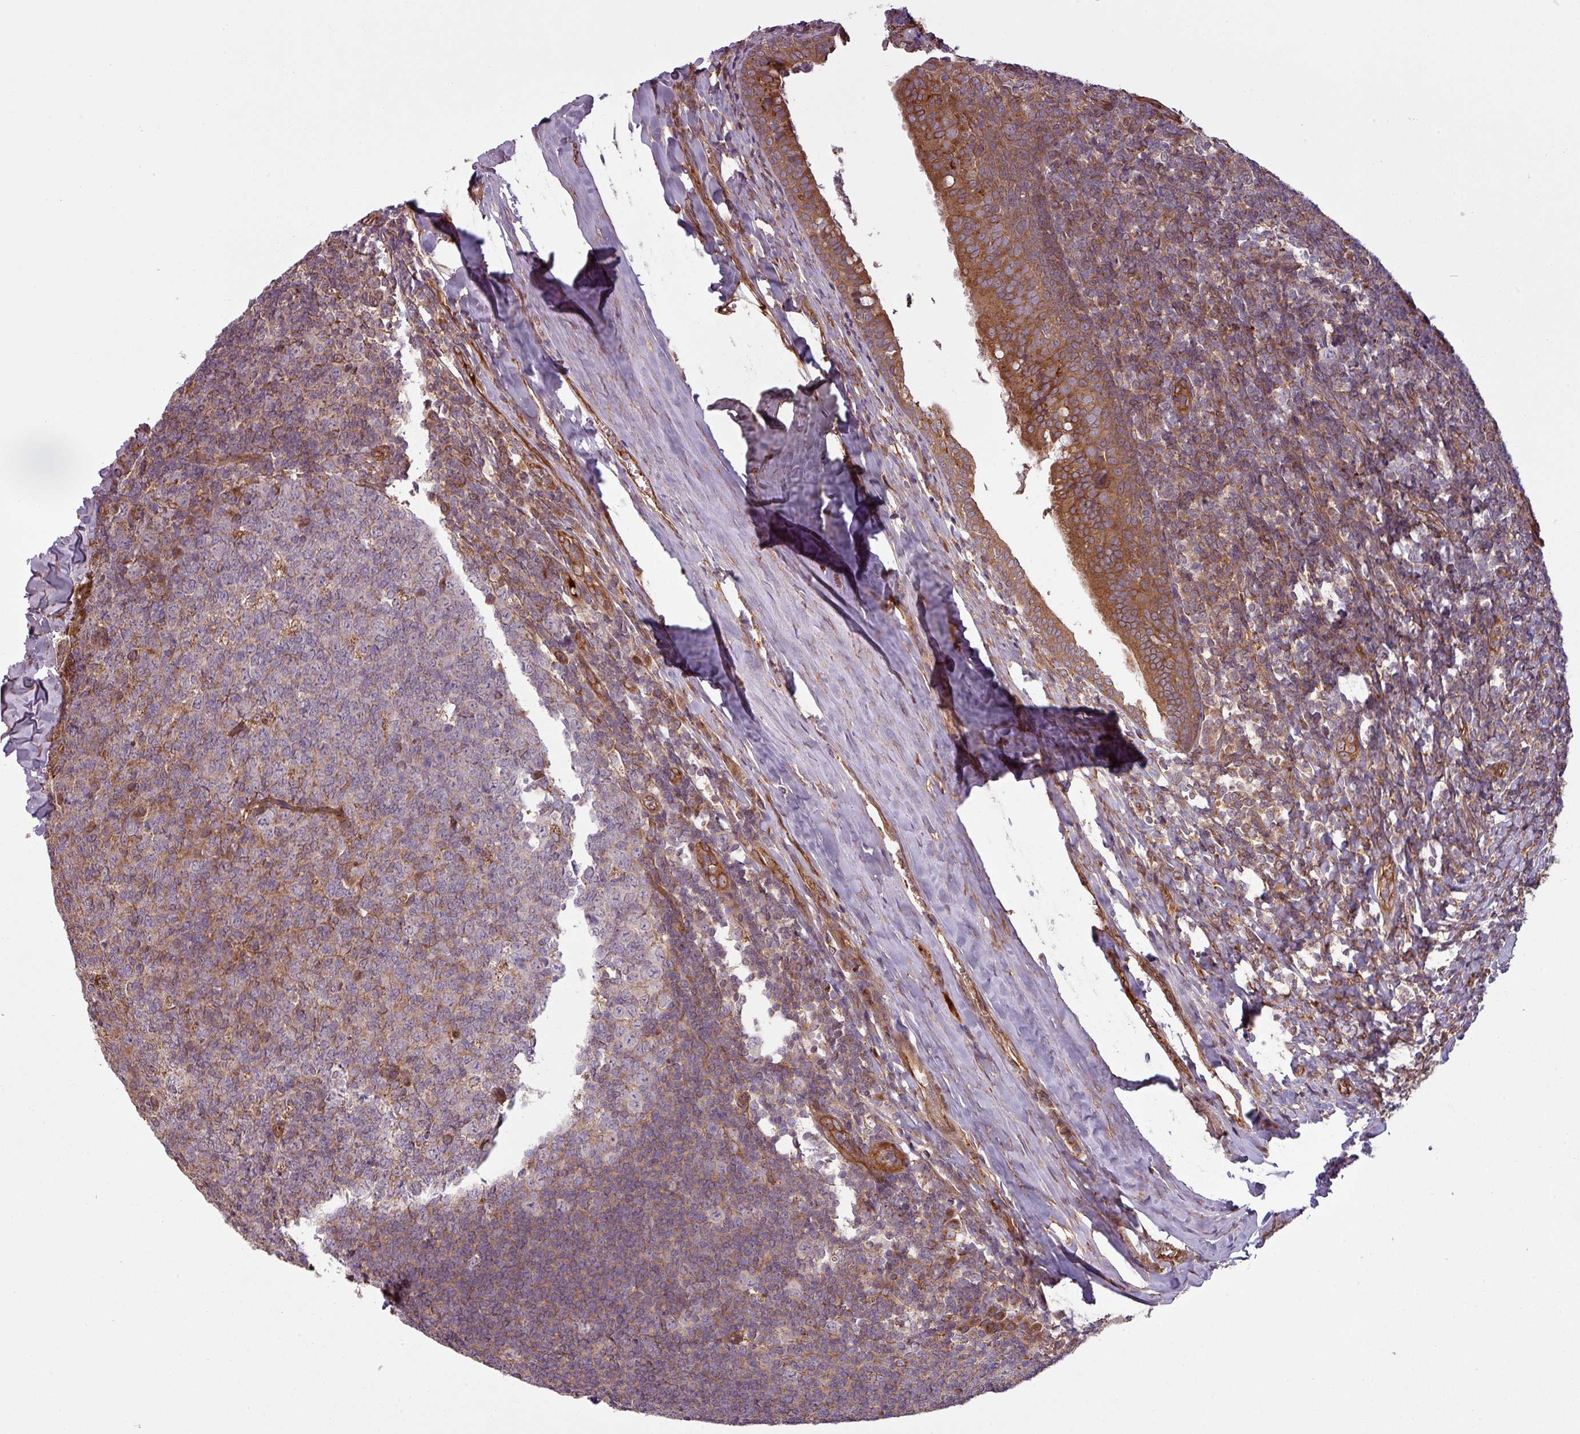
{"staining": {"intensity": "moderate", "quantity": "<25%", "location": "cytoplasmic/membranous"}, "tissue": "tonsil", "cell_type": "Germinal center cells", "image_type": "normal", "snomed": [{"axis": "morphology", "description": "Normal tissue, NOS"}, {"axis": "topography", "description": "Tonsil"}], "caption": "An immunohistochemistry micrograph of unremarkable tissue is shown. Protein staining in brown shows moderate cytoplasmic/membranous positivity in tonsil within germinal center cells.", "gene": "SNRNP25", "patient": {"sex": "male", "age": 27}}